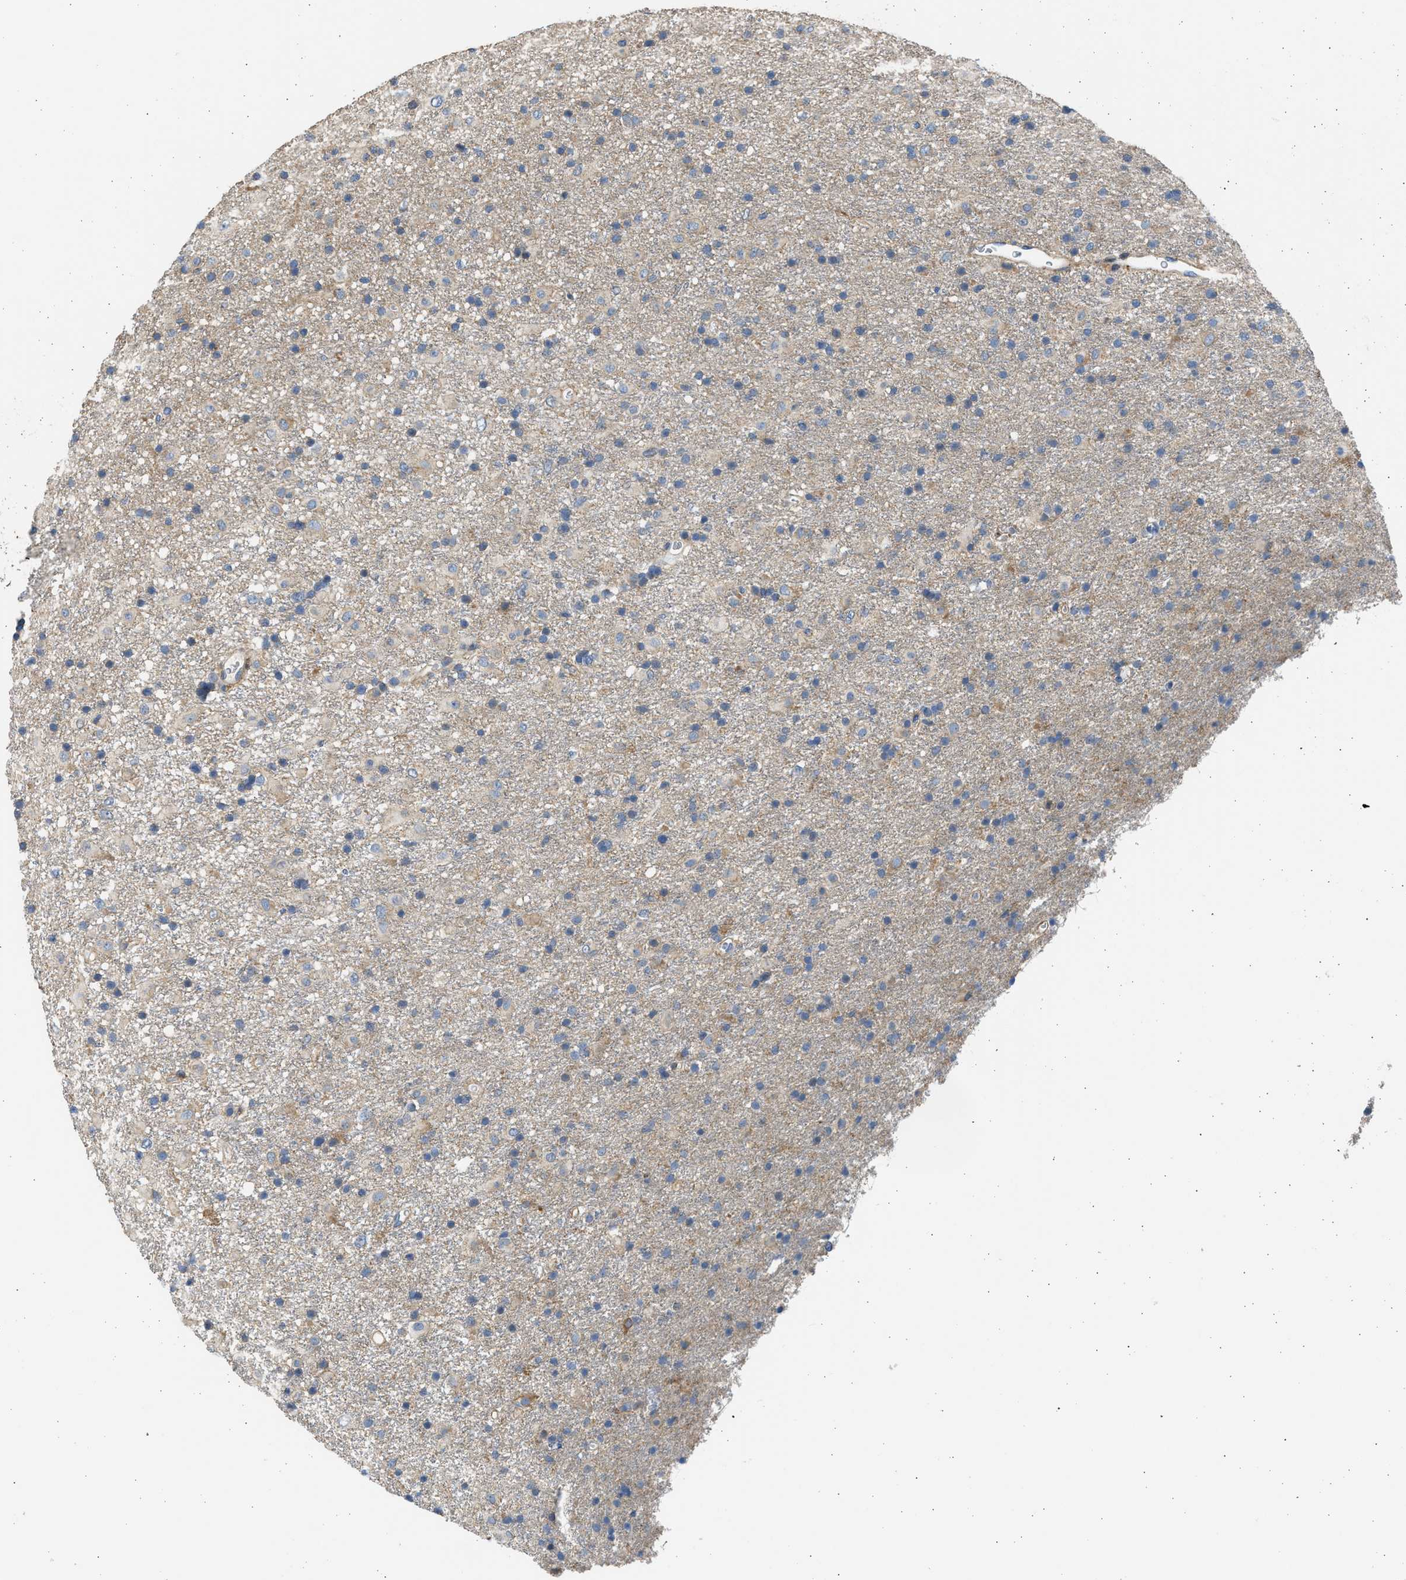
{"staining": {"intensity": "weak", "quantity": "<25%", "location": "cytoplasmic/membranous"}, "tissue": "glioma", "cell_type": "Tumor cells", "image_type": "cancer", "snomed": [{"axis": "morphology", "description": "Glioma, malignant, Low grade"}, {"axis": "topography", "description": "Brain"}], "caption": "Tumor cells are negative for protein expression in human malignant glioma (low-grade).", "gene": "PLD2", "patient": {"sex": "male", "age": 65}}